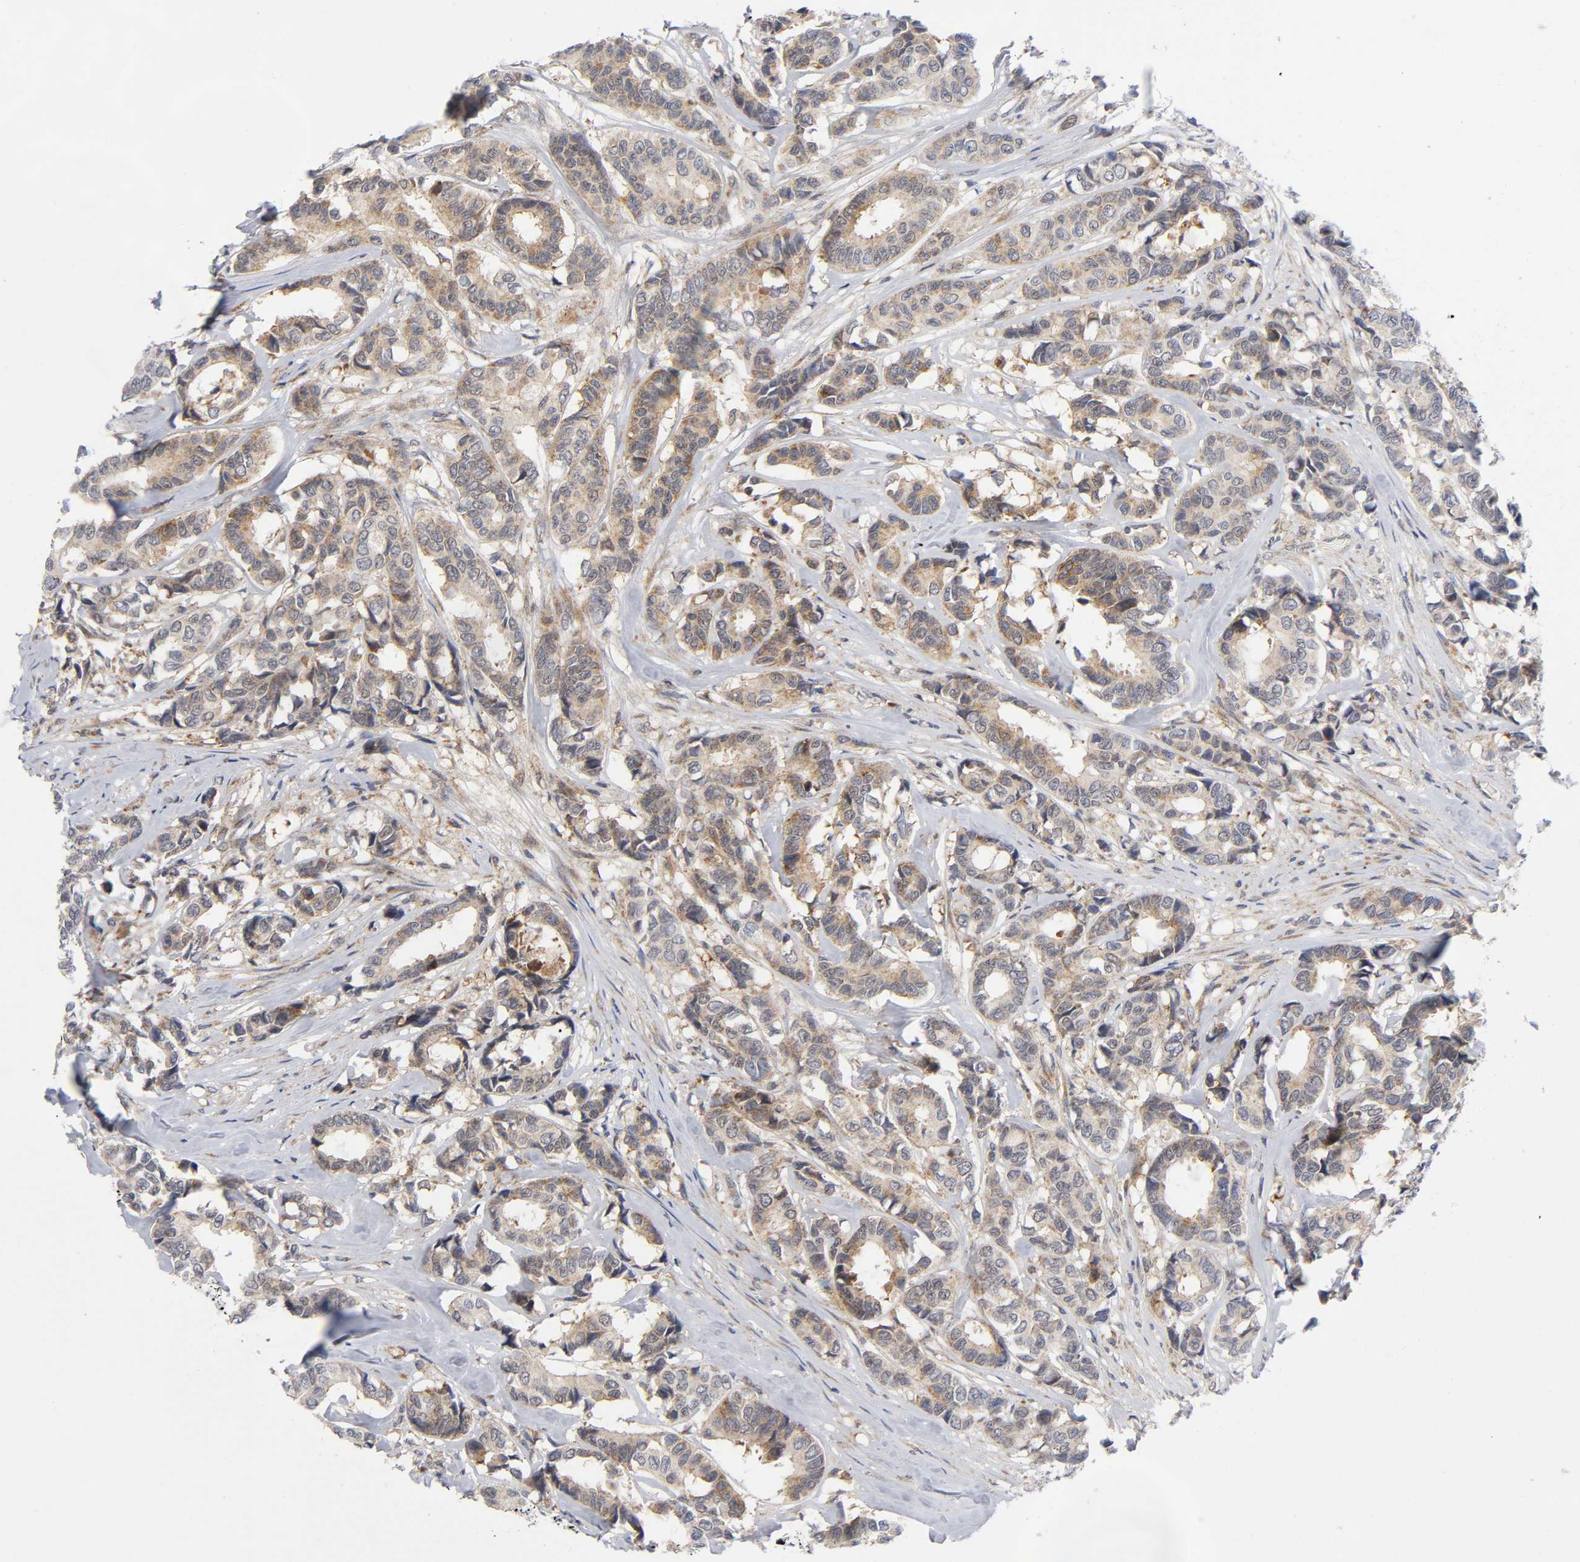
{"staining": {"intensity": "moderate", "quantity": ">75%", "location": "cytoplasmic/membranous"}, "tissue": "breast cancer", "cell_type": "Tumor cells", "image_type": "cancer", "snomed": [{"axis": "morphology", "description": "Duct carcinoma"}, {"axis": "topography", "description": "Breast"}], "caption": "DAB immunohistochemical staining of human breast cancer (invasive ductal carcinoma) reveals moderate cytoplasmic/membranous protein expression in approximately >75% of tumor cells. The protein of interest is shown in brown color, while the nuclei are stained blue.", "gene": "EIF5", "patient": {"sex": "female", "age": 87}}